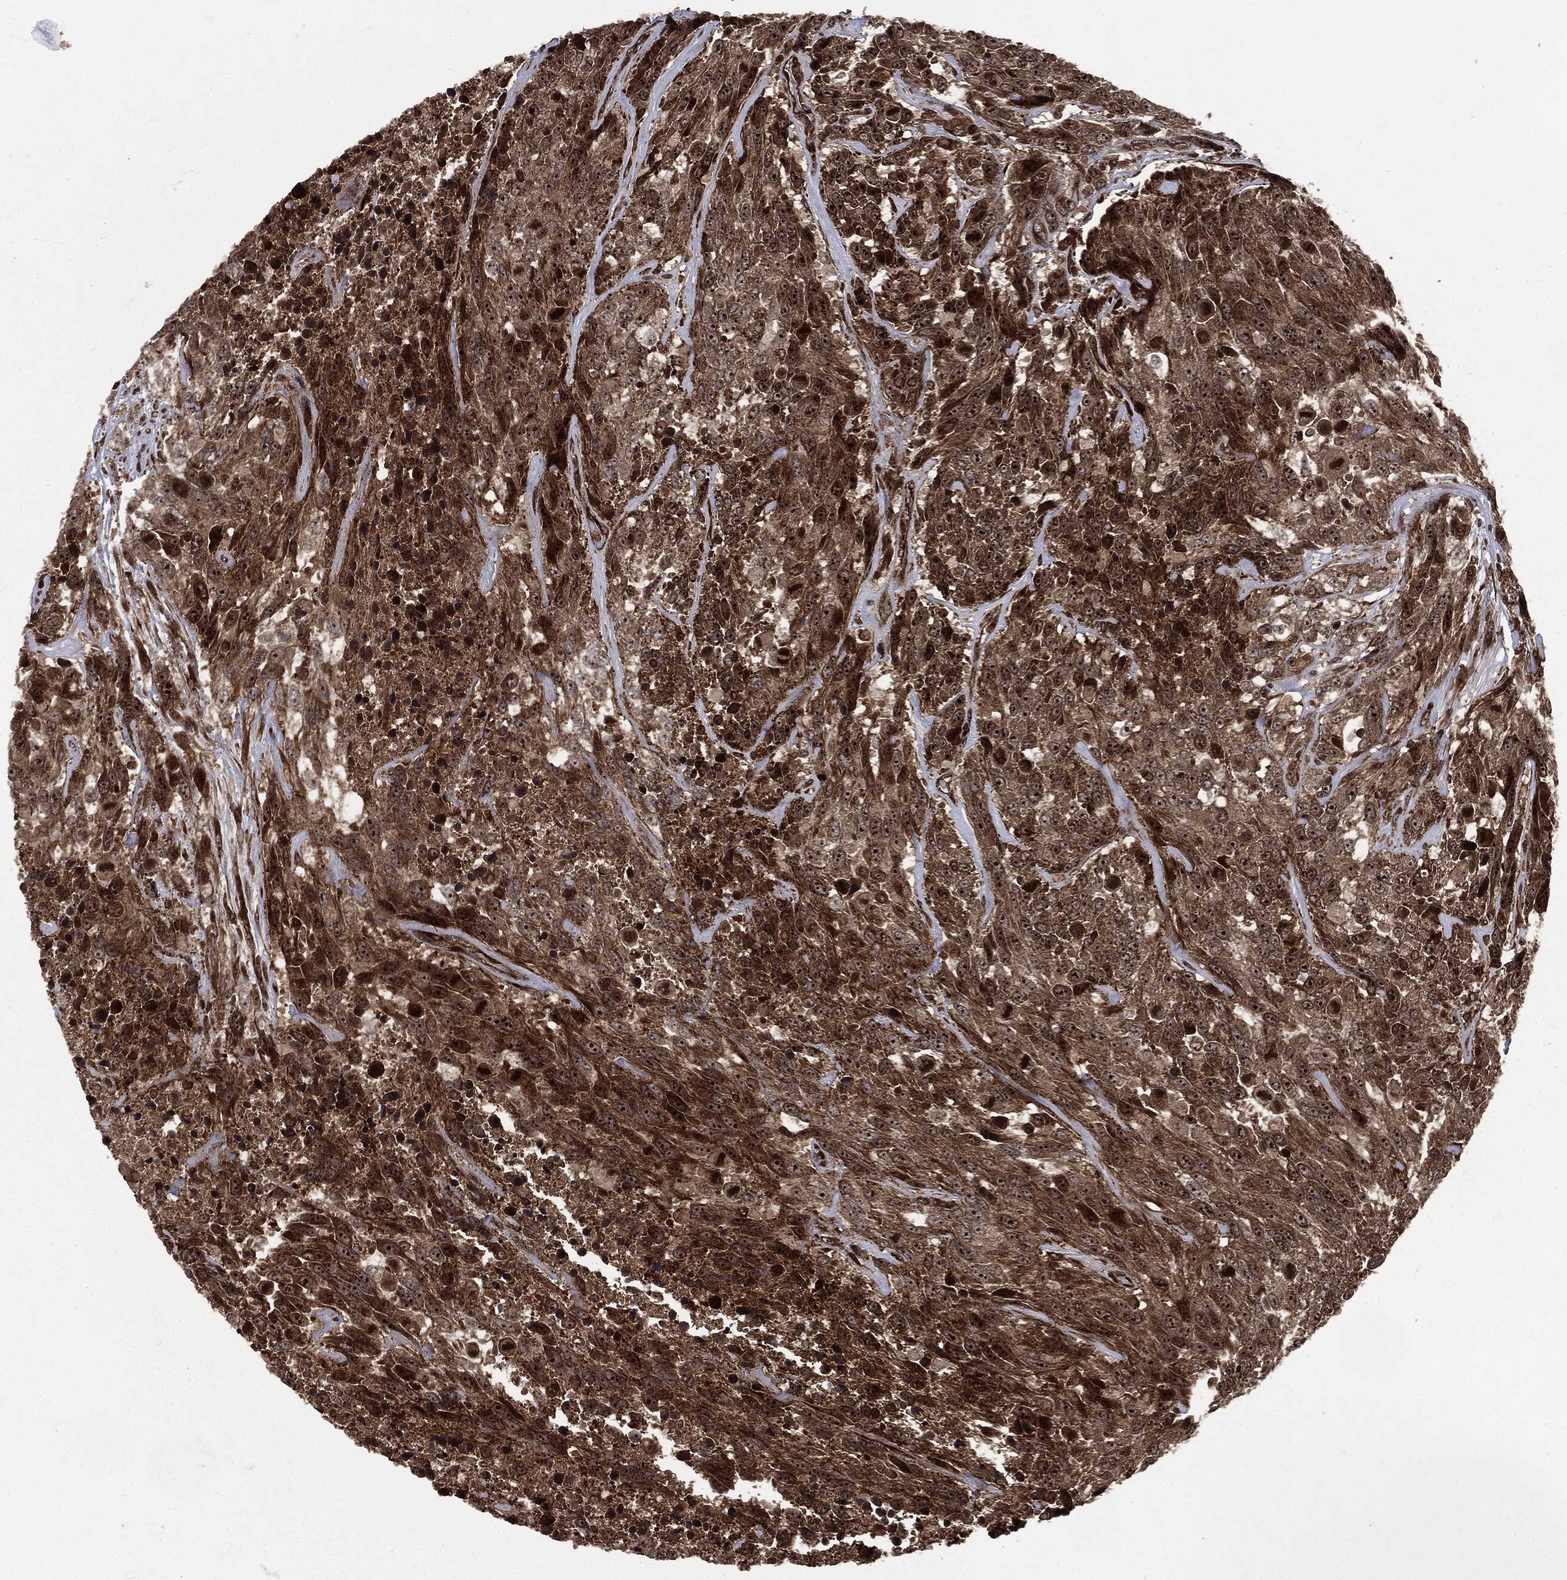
{"staining": {"intensity": "strong", "quantity": ">75%", "location": "cytoplasmic/membranous,nuclear"}, "tissue": "urothelial cancer", "cell_type": "Tumor cells", "image_type": "cancer", "snomed": [{"axis": "morphology", "description": "Urothelial carcinoma, High grade"}, {"axis": "topography", "description": "Urinary bladder"}], "caption": "This photomicrograph shows IHC staining of human urothelial cancer, with high strong cytoplasmic/membranous and nuclear expression in about >75% of tumor cells.", "gene": "CARD6", "patient": {"sex": "female", "age": 70}}